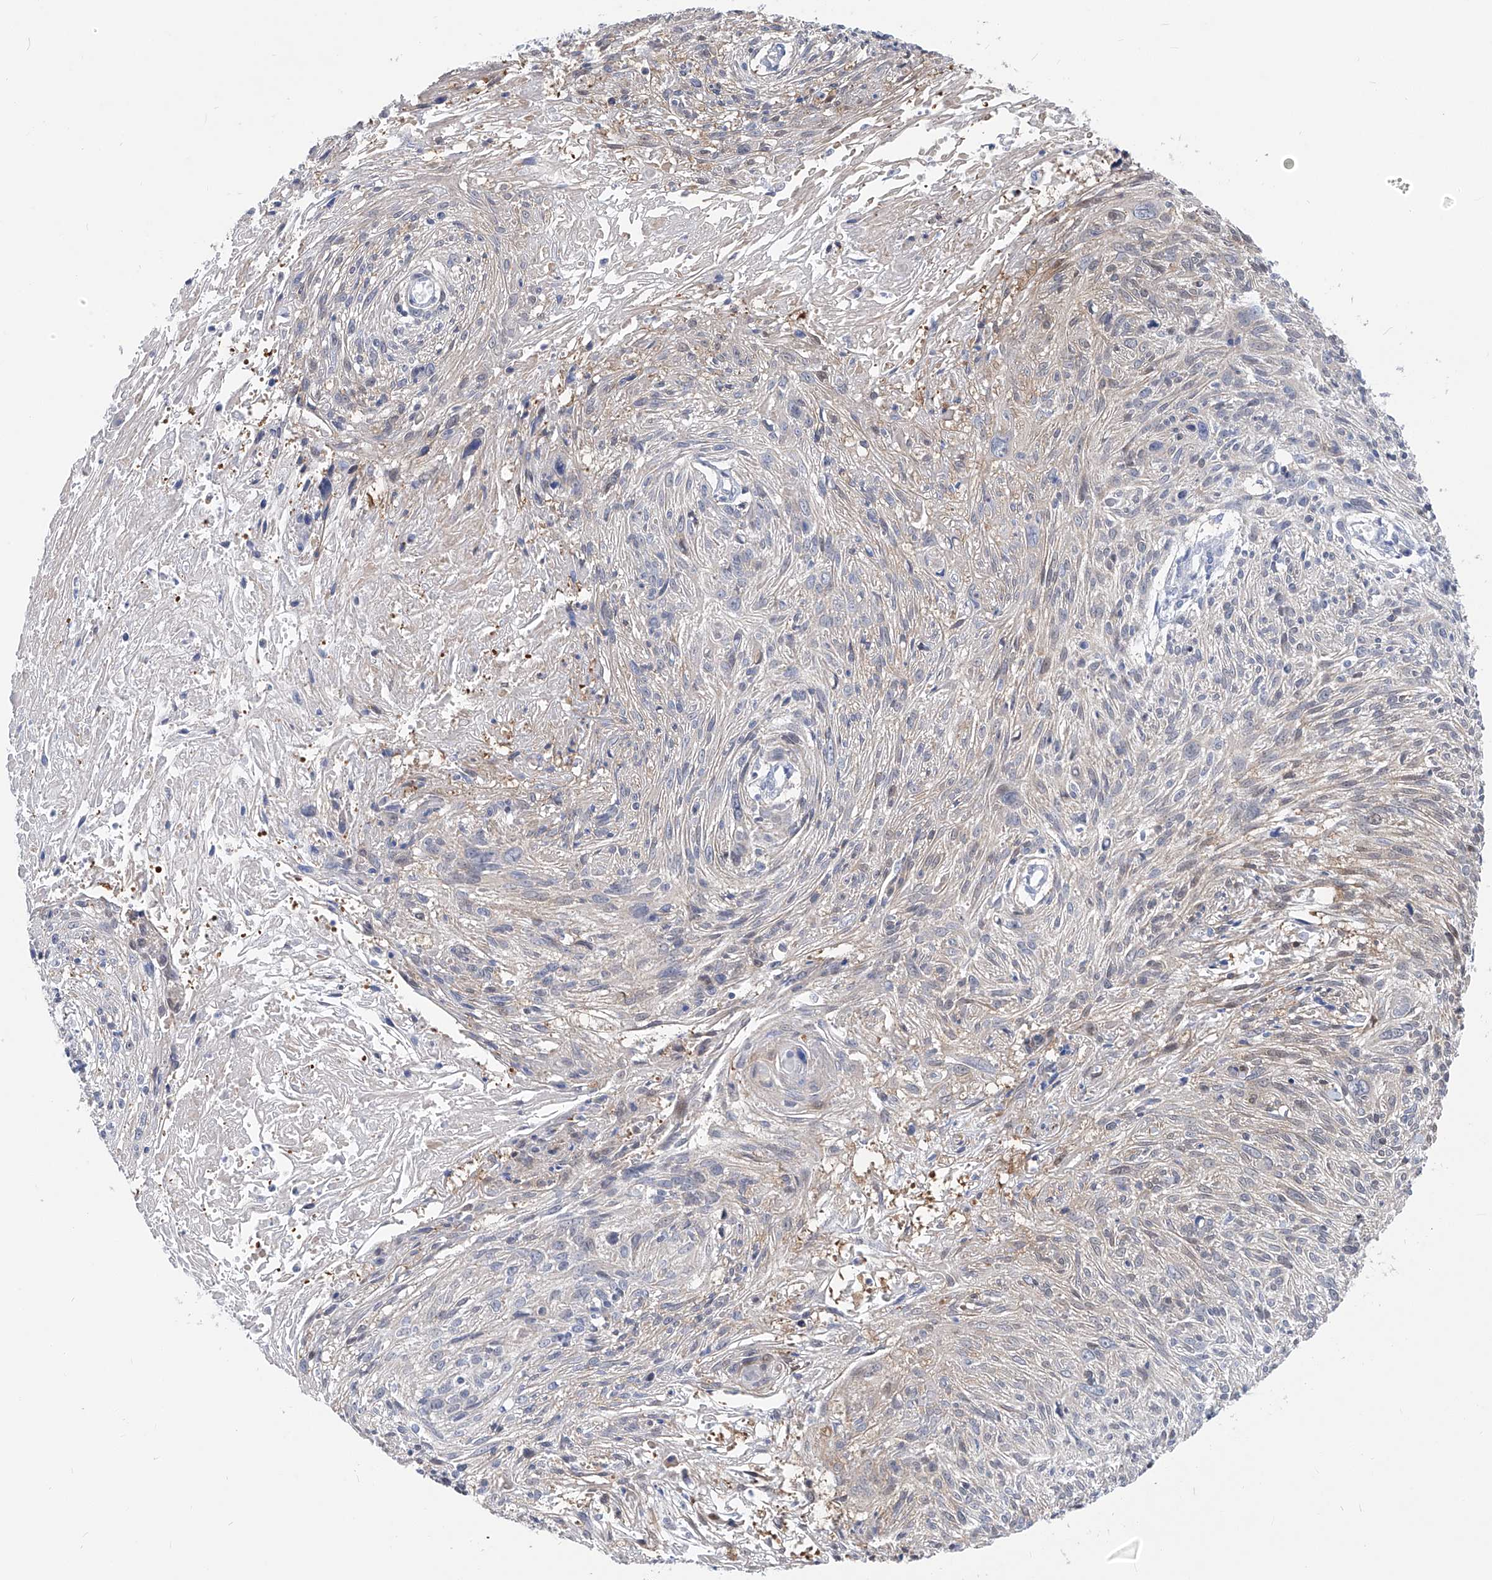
{"staining": {"intensity": "negative", "quantity": "none", "location": "none"}, "tissue": "cervical cancer", "cell_type": "Tumor cells", "image_type": "cancer", "snomed": [{"axis": "morphology", "description": "Squamous cell carcinoma, NOS"}, {"axis": "topography", "description": "Cervix"}], "caption": "The photomicrograph reveals no significant staining in tumor cells of cervical cancer (squamous cell carcinoma).", "gene": "UFL1", "patient": {"sex": "female", "age": 51}}